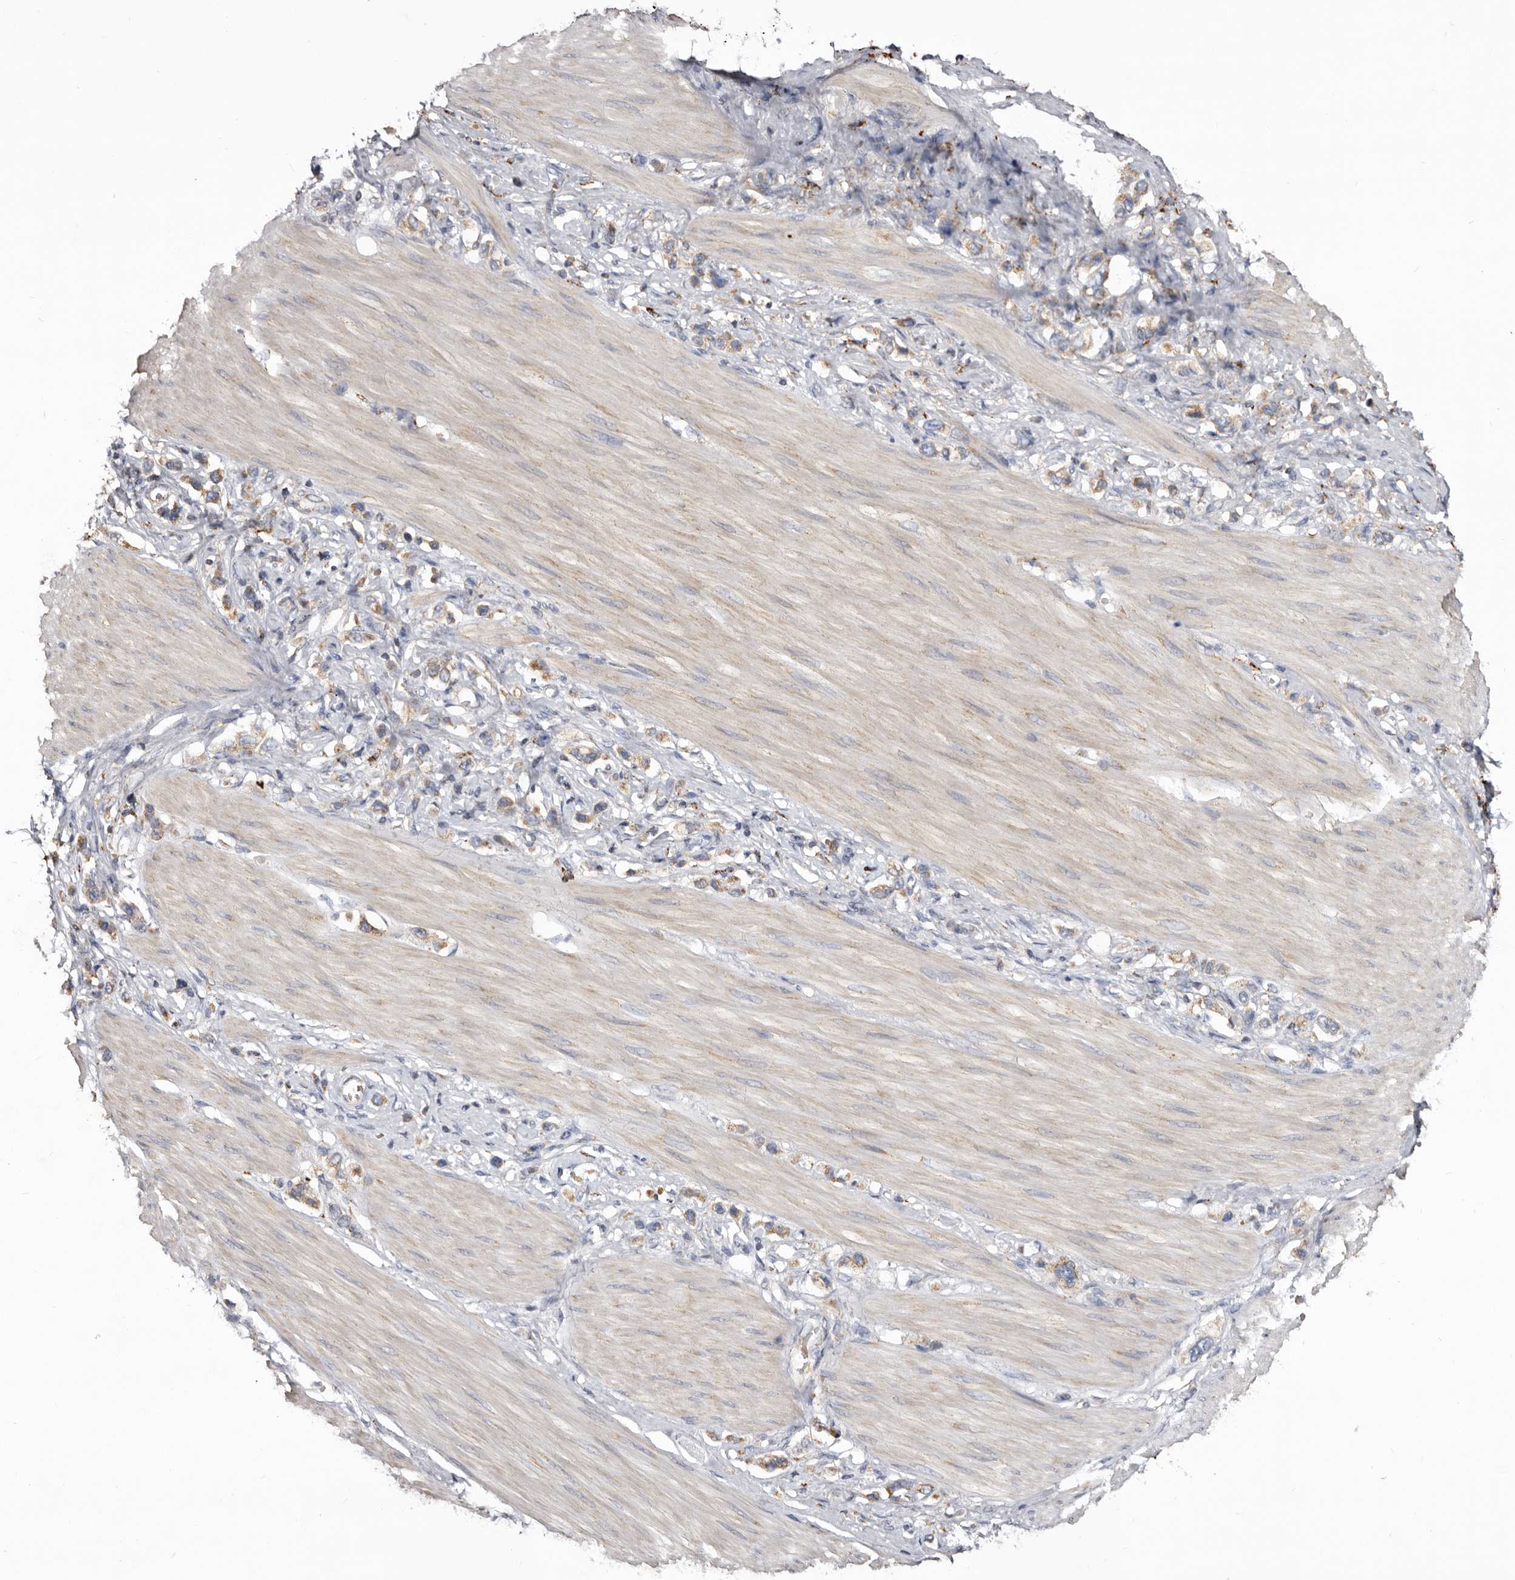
{"staining": {"intensity": "weak", "quantity": ">75%", "location": "cytoplasmic/membranous"}, "tissue": "stomach cancer", "cell_type": "Tumor cells", "image_type": "cancer", "snomed": [{"axis": "morphology", "description": "Adenocarcinoma, NOS"}, {"axis": "topography", "description": "Stomach"}], "caption": "Stomach cancer (adenocarcinoma) stained with DAB immunohistochemistry exhibits low levels of weak cytoplasmic/membranous staining in approximately >75% of tumor cells. The staining was performed using DAB (3,3'-diaminobenzidine) to visualize the protein expression in brown, while the nuclei were stained in blue with hematoxylin (Magnification: 20x).", "gene": "MECR", "patient": {"sex": "female", "age": 65}}